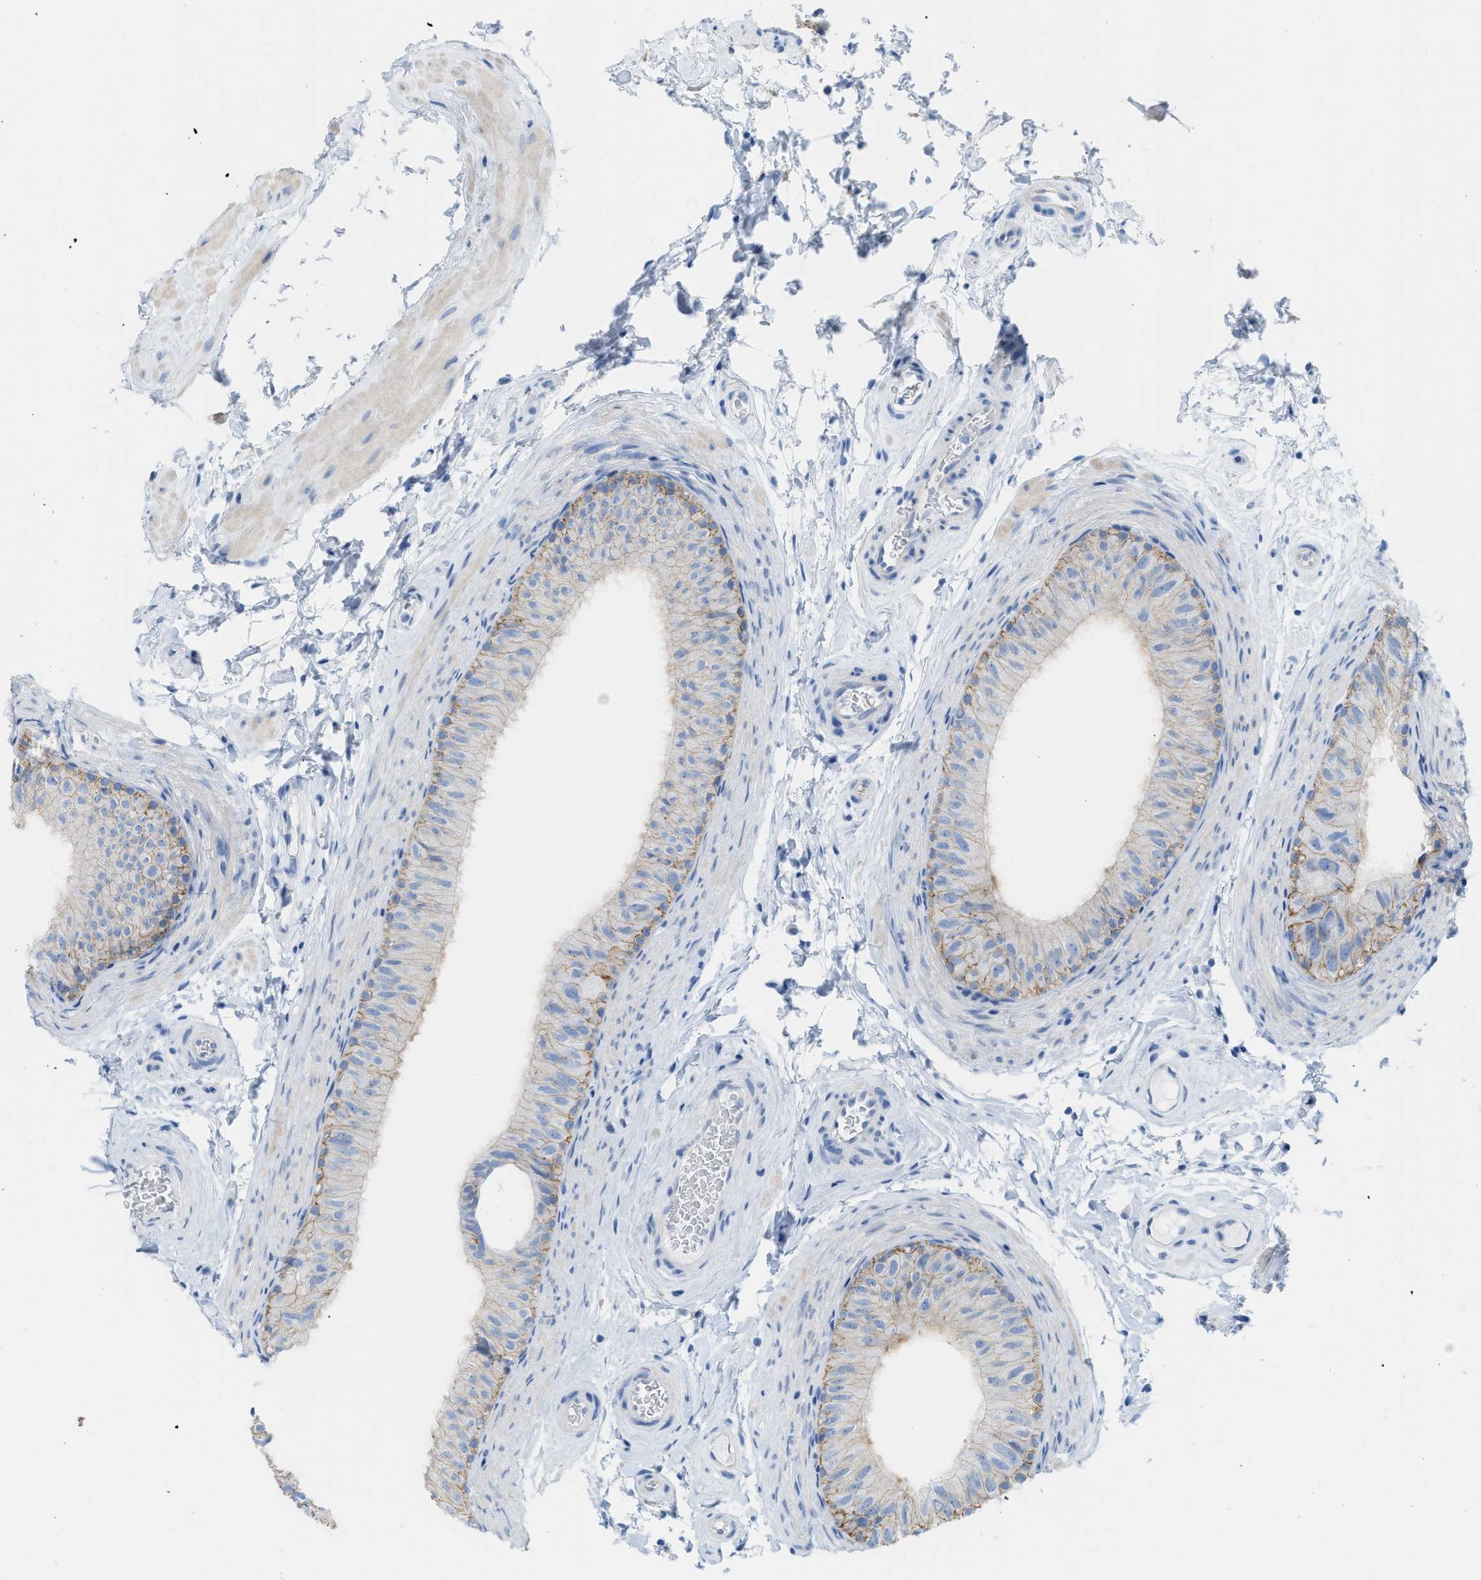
{"staining": {"intensity": "moderate", "quantity": "25%-75%", "location": "cytoplasmic/membranous"}, "tissue": "epididymis", "cell_type": "Glandular cells", "image_type": "normal", "snomed": [{"axis": "morphology", "description": "Normal tissue, NOS"}, {"axis": "topography", "description": "Epididymis"}], "caption": "Benign epididymis displays moderate cytoplasmic/membranous positivity in approximately 25%-75% of glandular cells (Stains: DAB (3,3'-diaminobenzidine) in brown, nuclei in blue, Microscopy: brightfield microscopy at high magnification)..", "gene": "SLC3A2", "patient": {"sex": "male", "age": 34}}